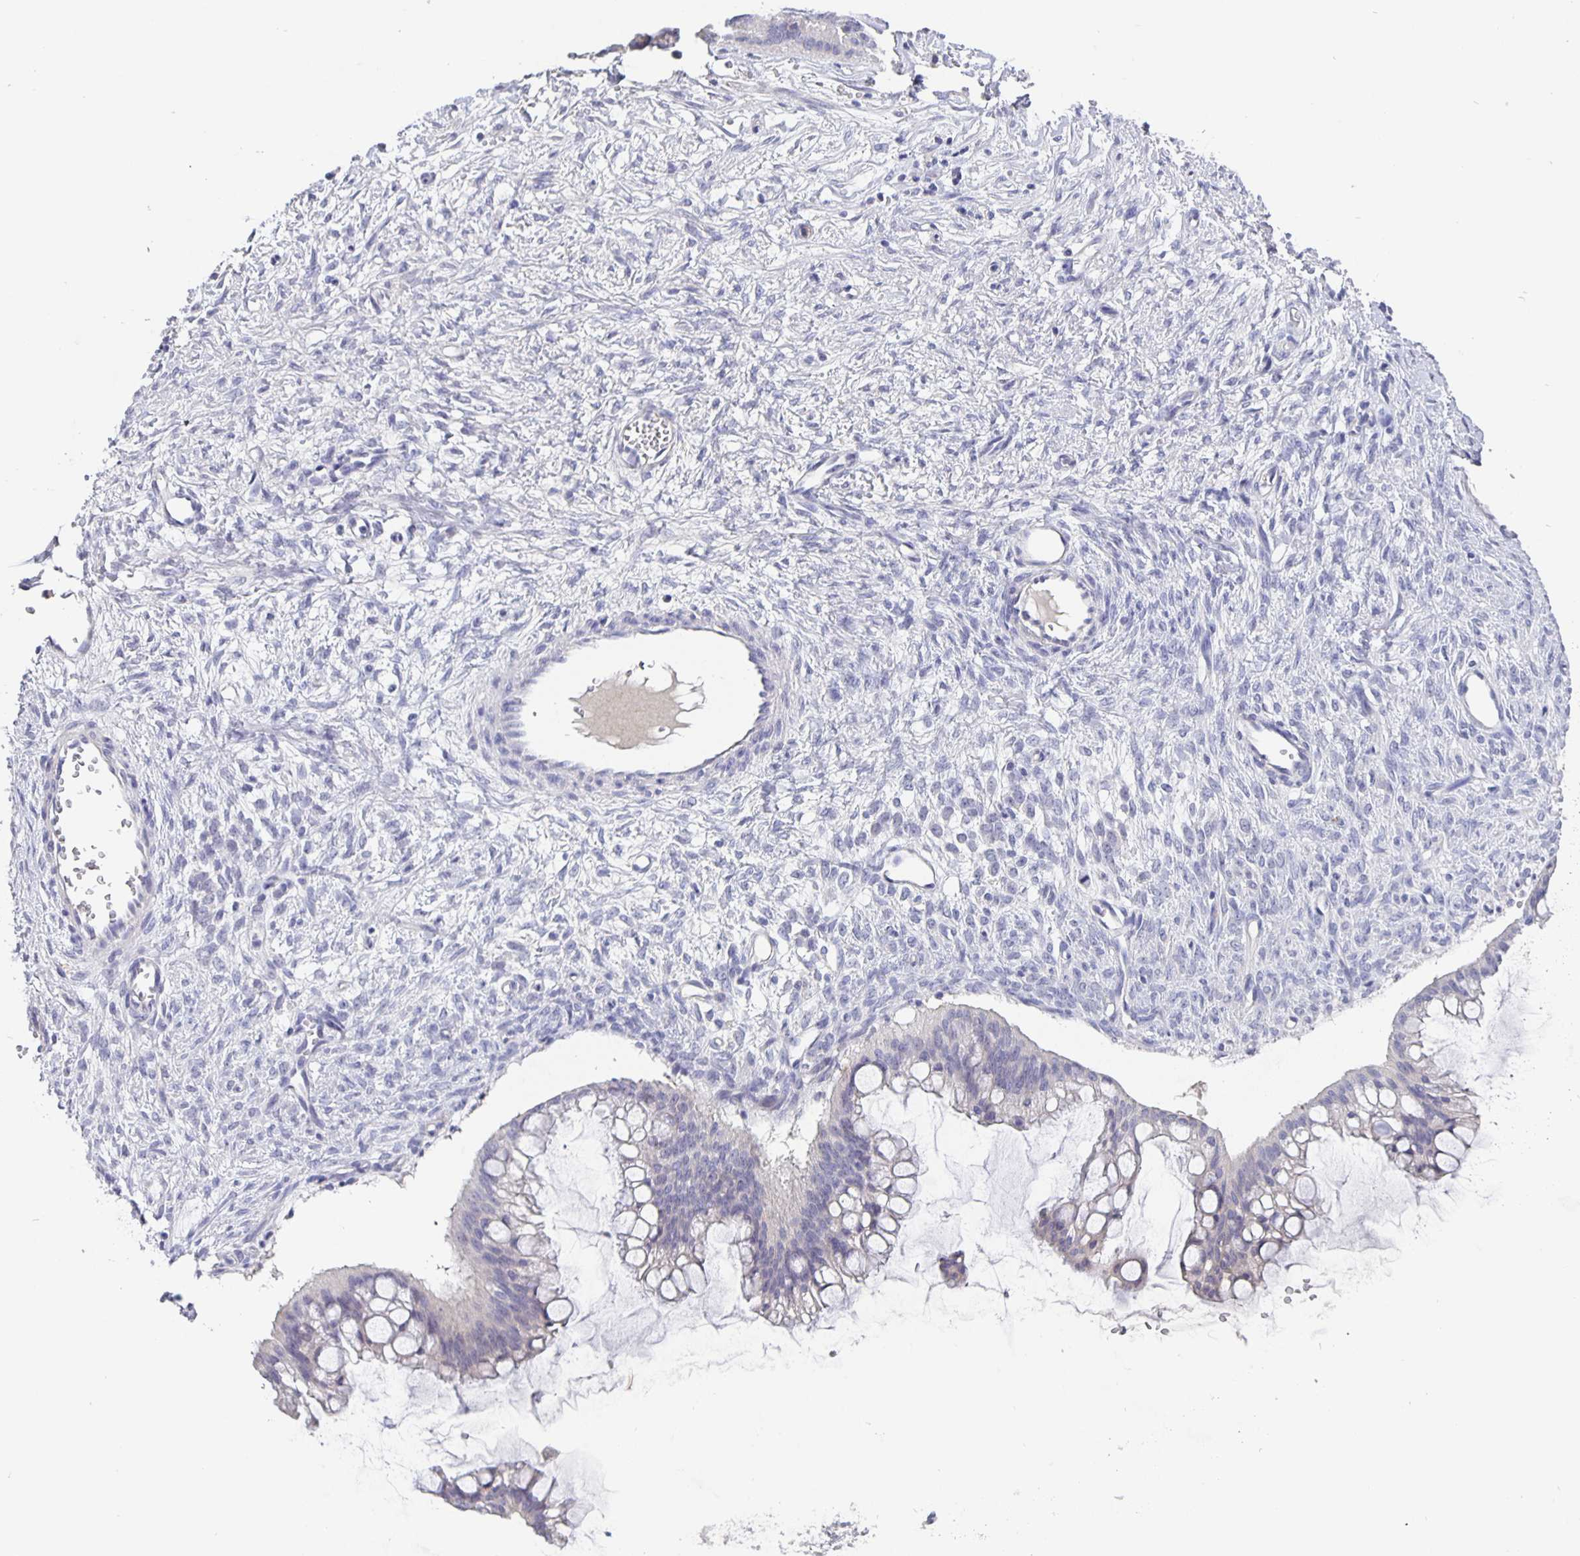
{"staining": {"intensity": "negative", "quantity": "none", "location": "none"}, "tissue": "ovarian cancer", "cell_type": "Tumor cells", "image_type": "cancer", "snomed": [{"axis": "morphology", "description": "Cystadenocarcinoma, mucinous, NOS"}, {"axis": "topography", "description": "Ovary"}], "caption": "This is a micrograph of immunohistochemistry staining of ovarian cancer (mucinous cystadenocarcinoma), which shows no positivity in tumor cells. (Brightfield microscopy of DAB IHC at high magnification).", "gene": "GDF15", "patient": {"sex": "female", "age": 73}}